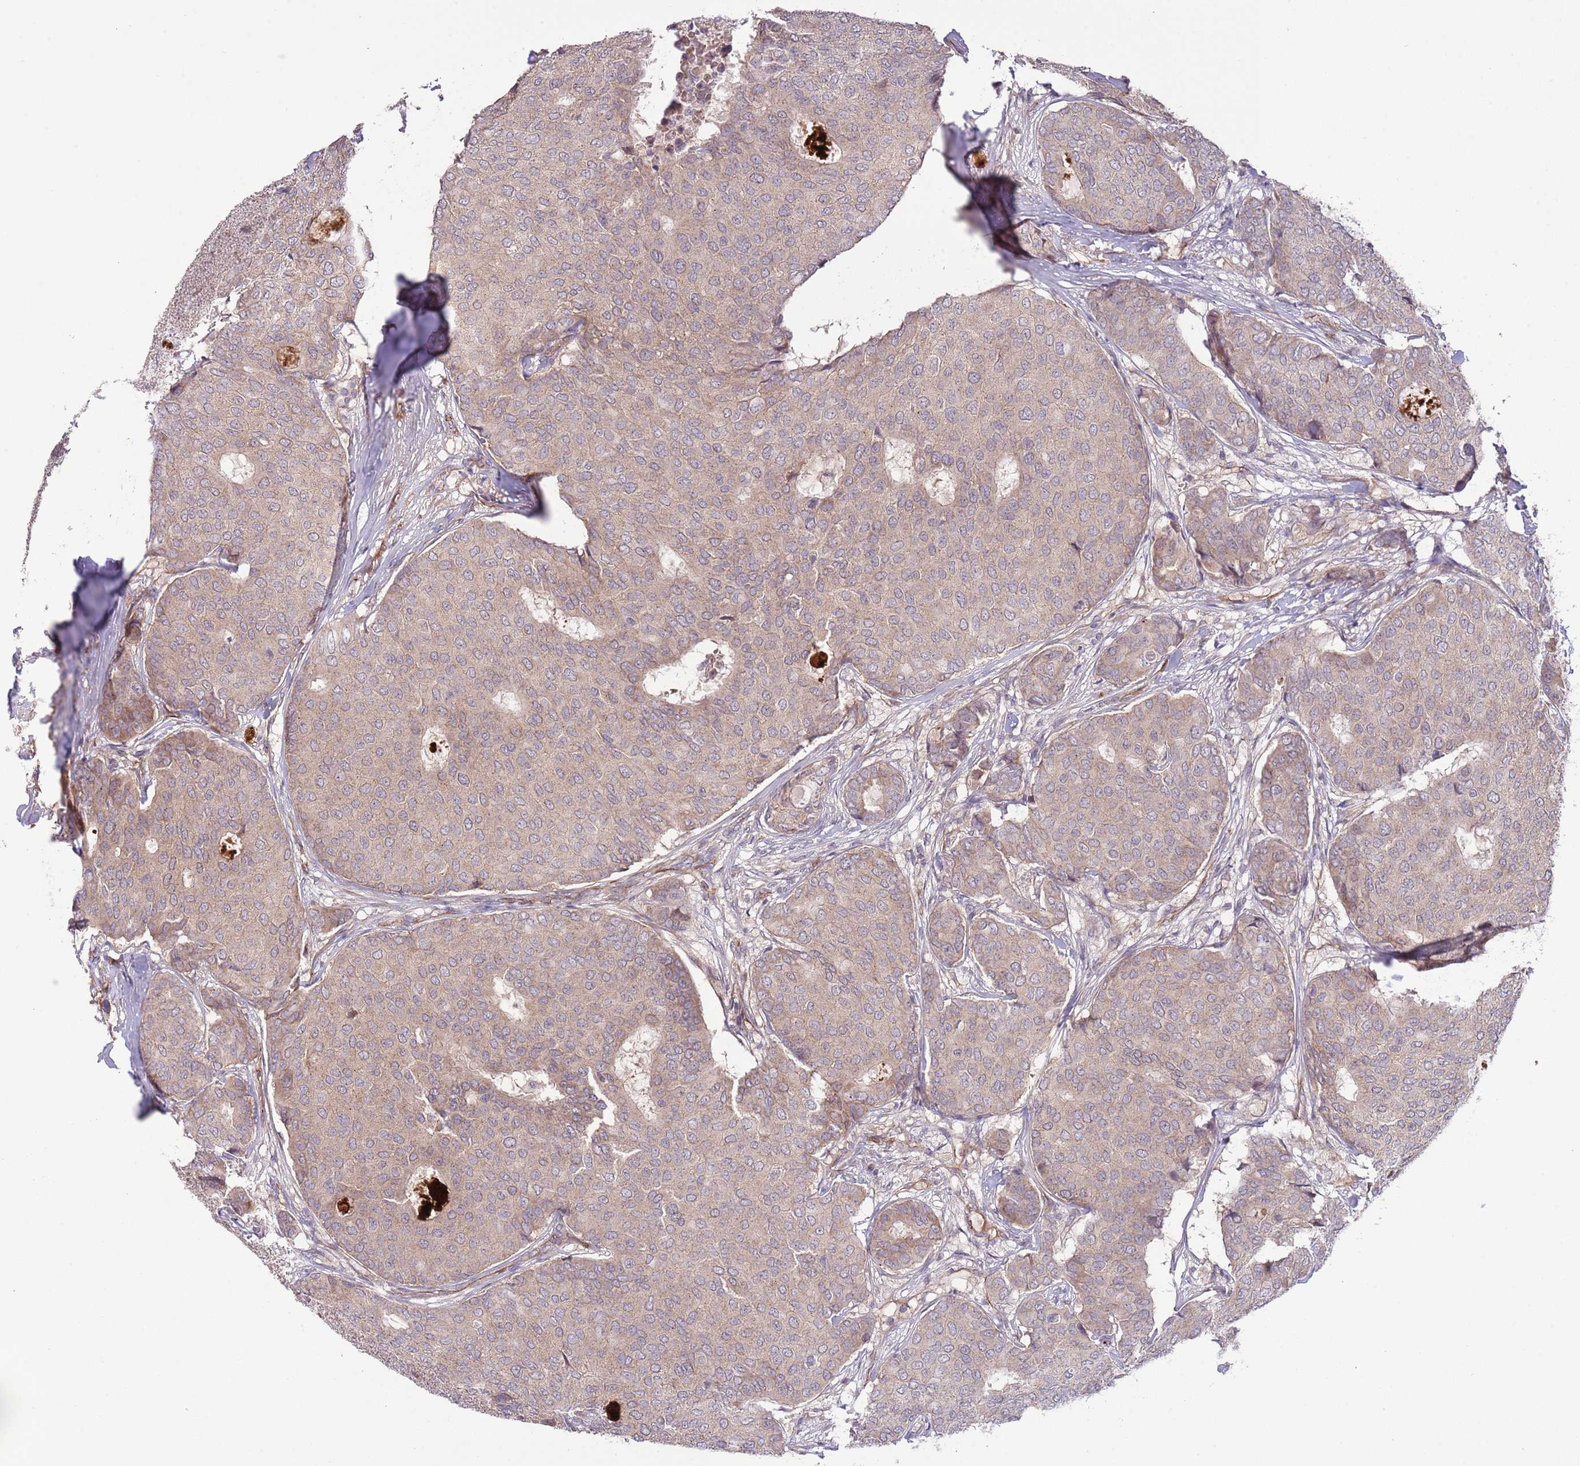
{"staining": {"intensity": "weak", "quantity": ">75%", "location": "cytoplasmic/membranous"}, "tissue": "breast cancer", "cell_type": "Tumor cells", "image_type": "cancer", "snomed": [{"axis": "morphology", "description": "Duct carcinoma"}, {"axis": "topography", "description": "Breast"}], "caption": "A high-resolution photomicrograph shows immunohistochemistry (IHC) staining of breast cancer (intraductal carcinoma), which reveals weak cytoplasmic/membranous staining in about >75% of tumor cells.", "gene": "DPP10", "patient": {"sex": "female", "age": 75}}